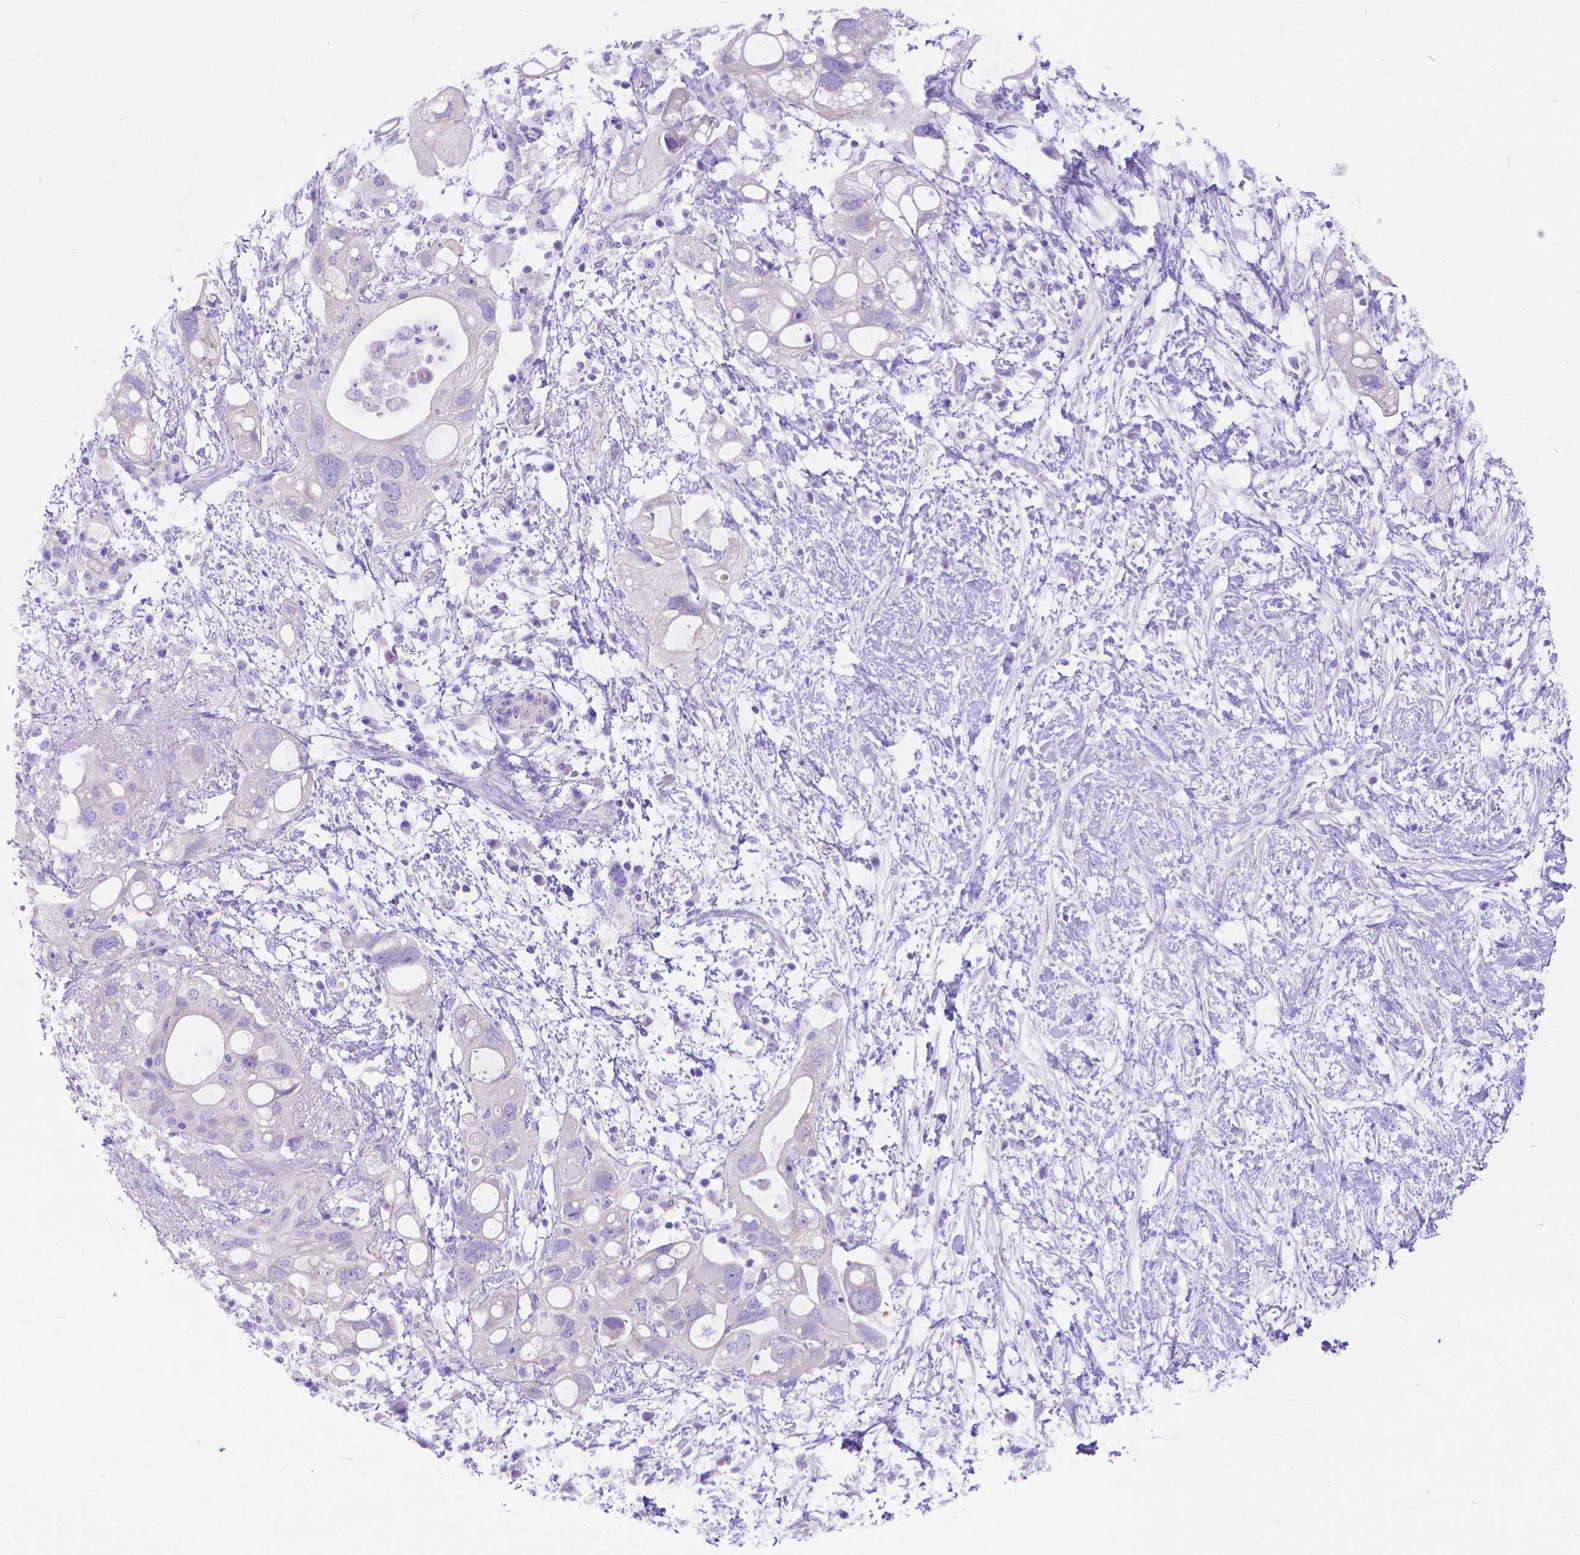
{"staining": {"intensity": "negative", "quantity": "none", "location": "none"}, "tissue": "pancreatic cancer", "cell_type": "Tumor cells", "image_type": "cancer", "snomed": [{"axis": "morphology", "description": "Adenocarcinoma, NOS"}, {"axis": "topography", "description": "Pancreas"}], "caption": "Immunohistochemical staining of adenocarcinoma (pancreatic) reveals no significant staining in tumor cells.", "gene": "DHRS2", "patient": {"sex": "female", "age": 72}}